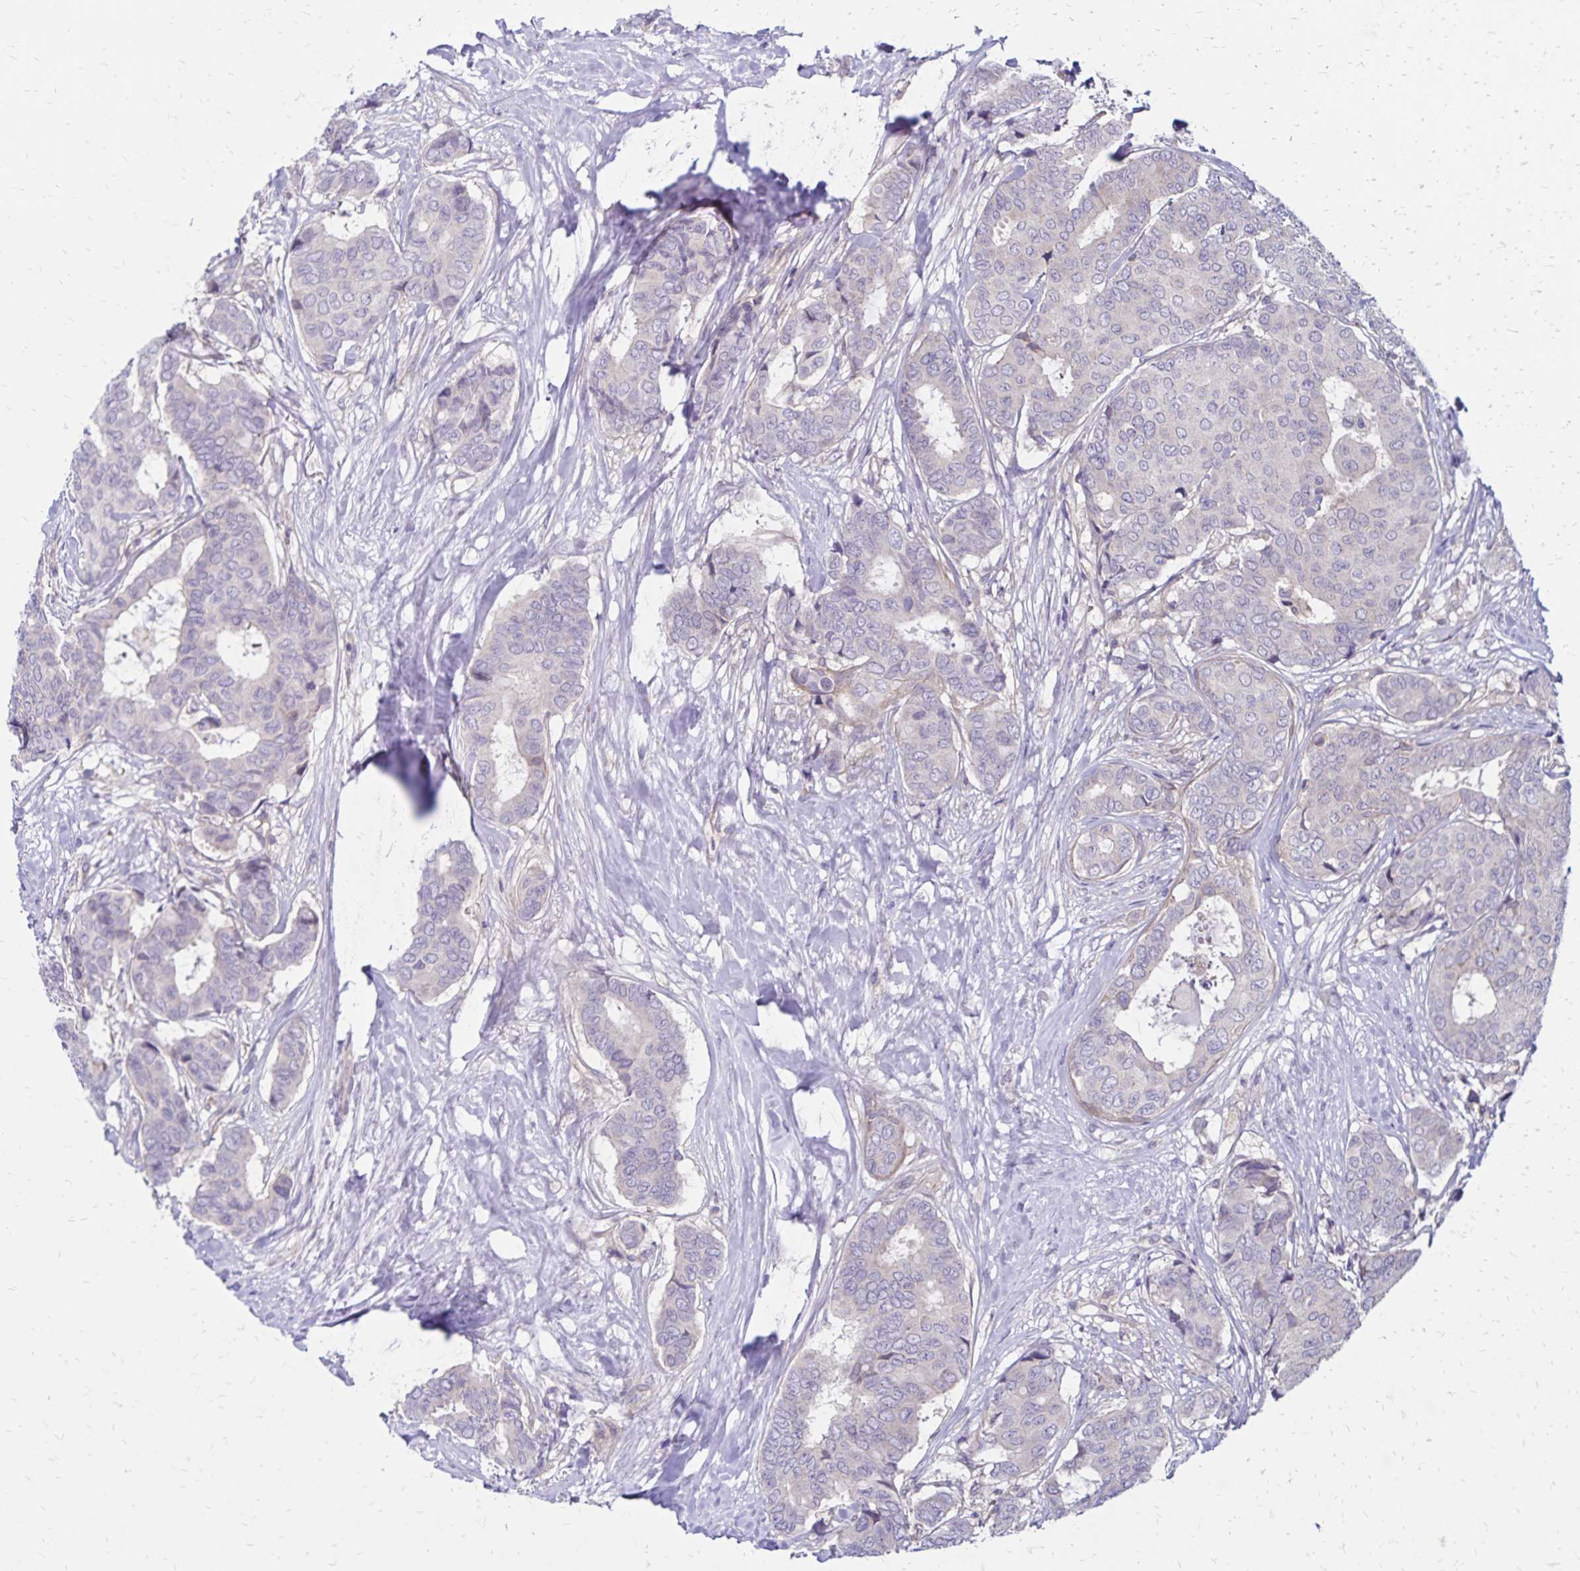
{"staining": {"intensity": "negative", "quantity": "none", "location": "none"}, "tissue": "breast cancer", "cell_type": "Tumor cells", "image_type": "cancer", "snomed": [{"axis": "morphology", "description": "Duct carcinoma"}, {"axis": "topography", "description": "Breast"}], "caption": "This is a image of immunohistochemistry staining of breast cancer (intraductal carcinoma), which shows no staining in tumor cells.", "gene": "FSD1", "patient": {"sex": "female", "age": 75}}